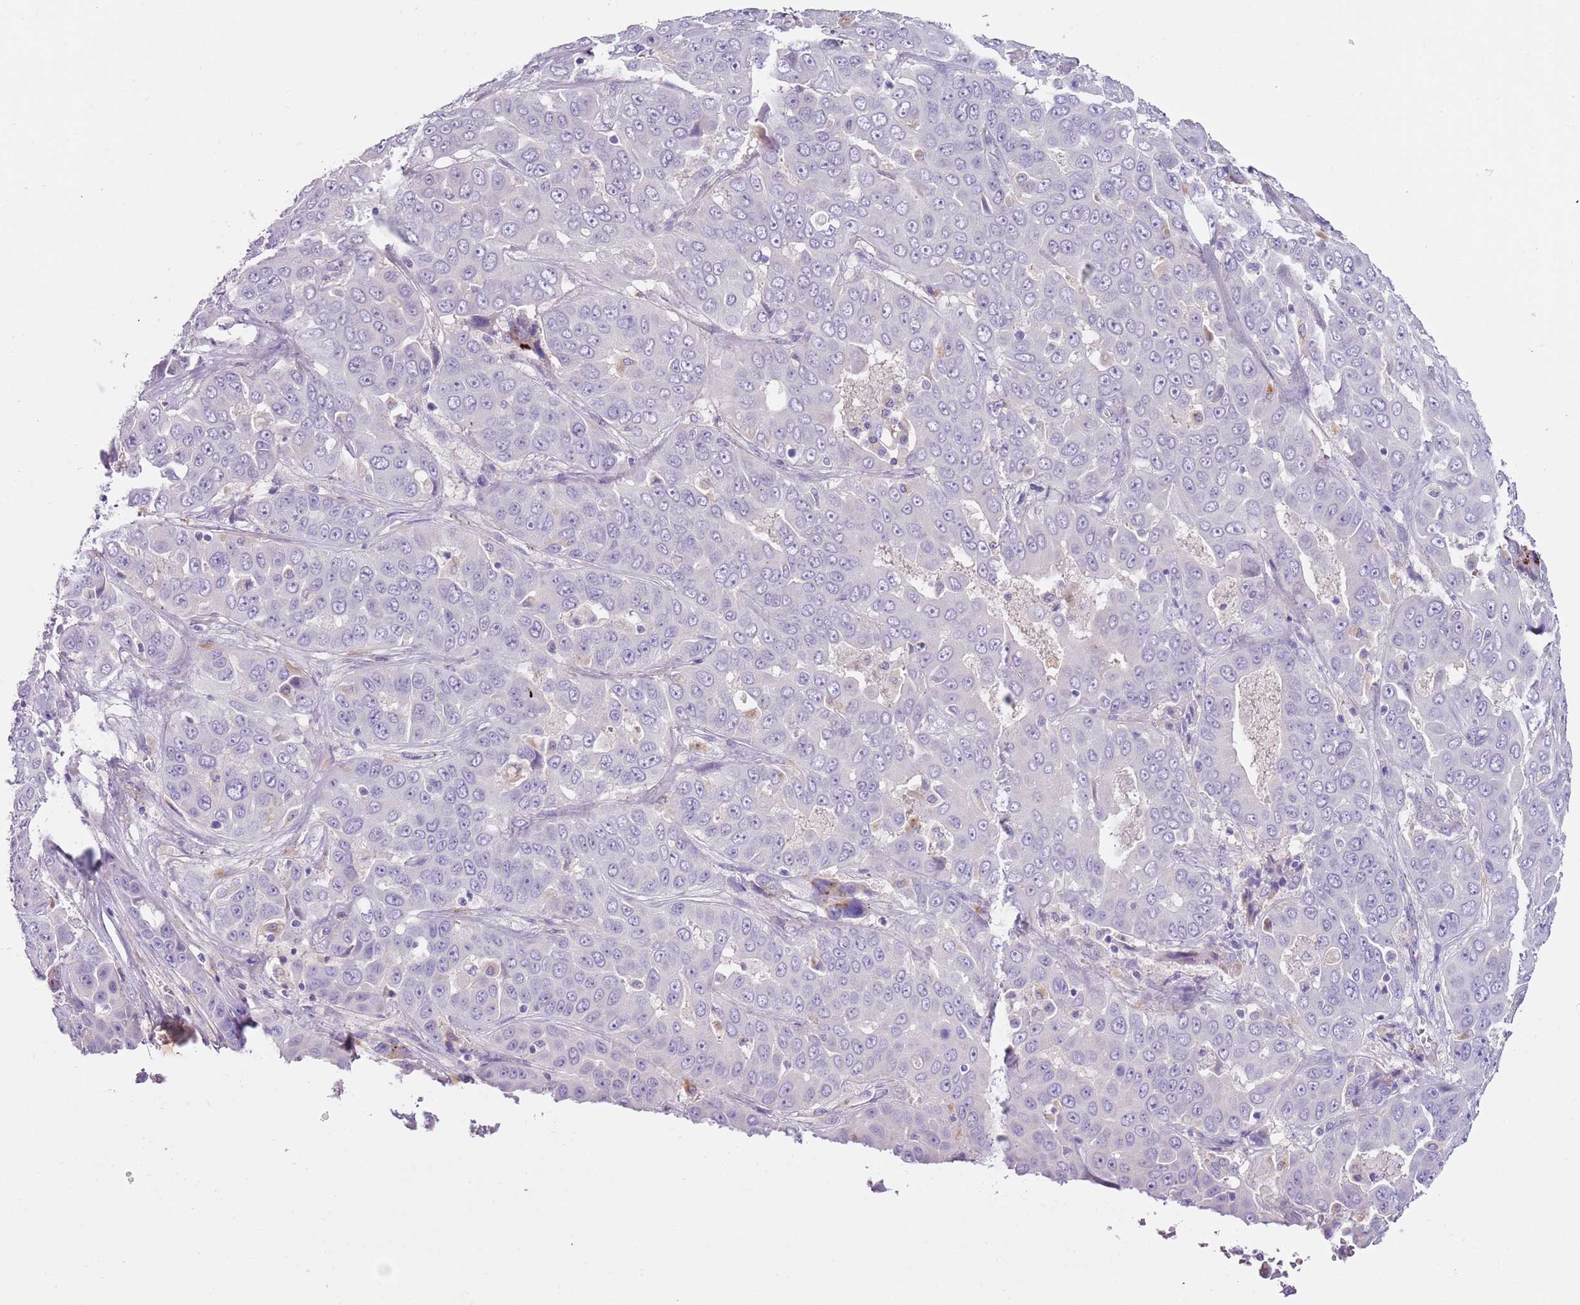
{"staining": {"intensity": "negative", "quantity": "none", "location": "none"}, "tissue": "liver cancer", "cell_type": "Tumor cells", "image_type": "cancer", "snomed": [{"axis": "morphology", "description": "Cholangiocarcinoma"}, {"axis": "topography", "description": "Liver"}], "caption": "Tumor cells show no significant staining in cholangiocarcinoma (liver).", "gene": "LRRN3", "patient": {"sex": "female", "age": 52}}